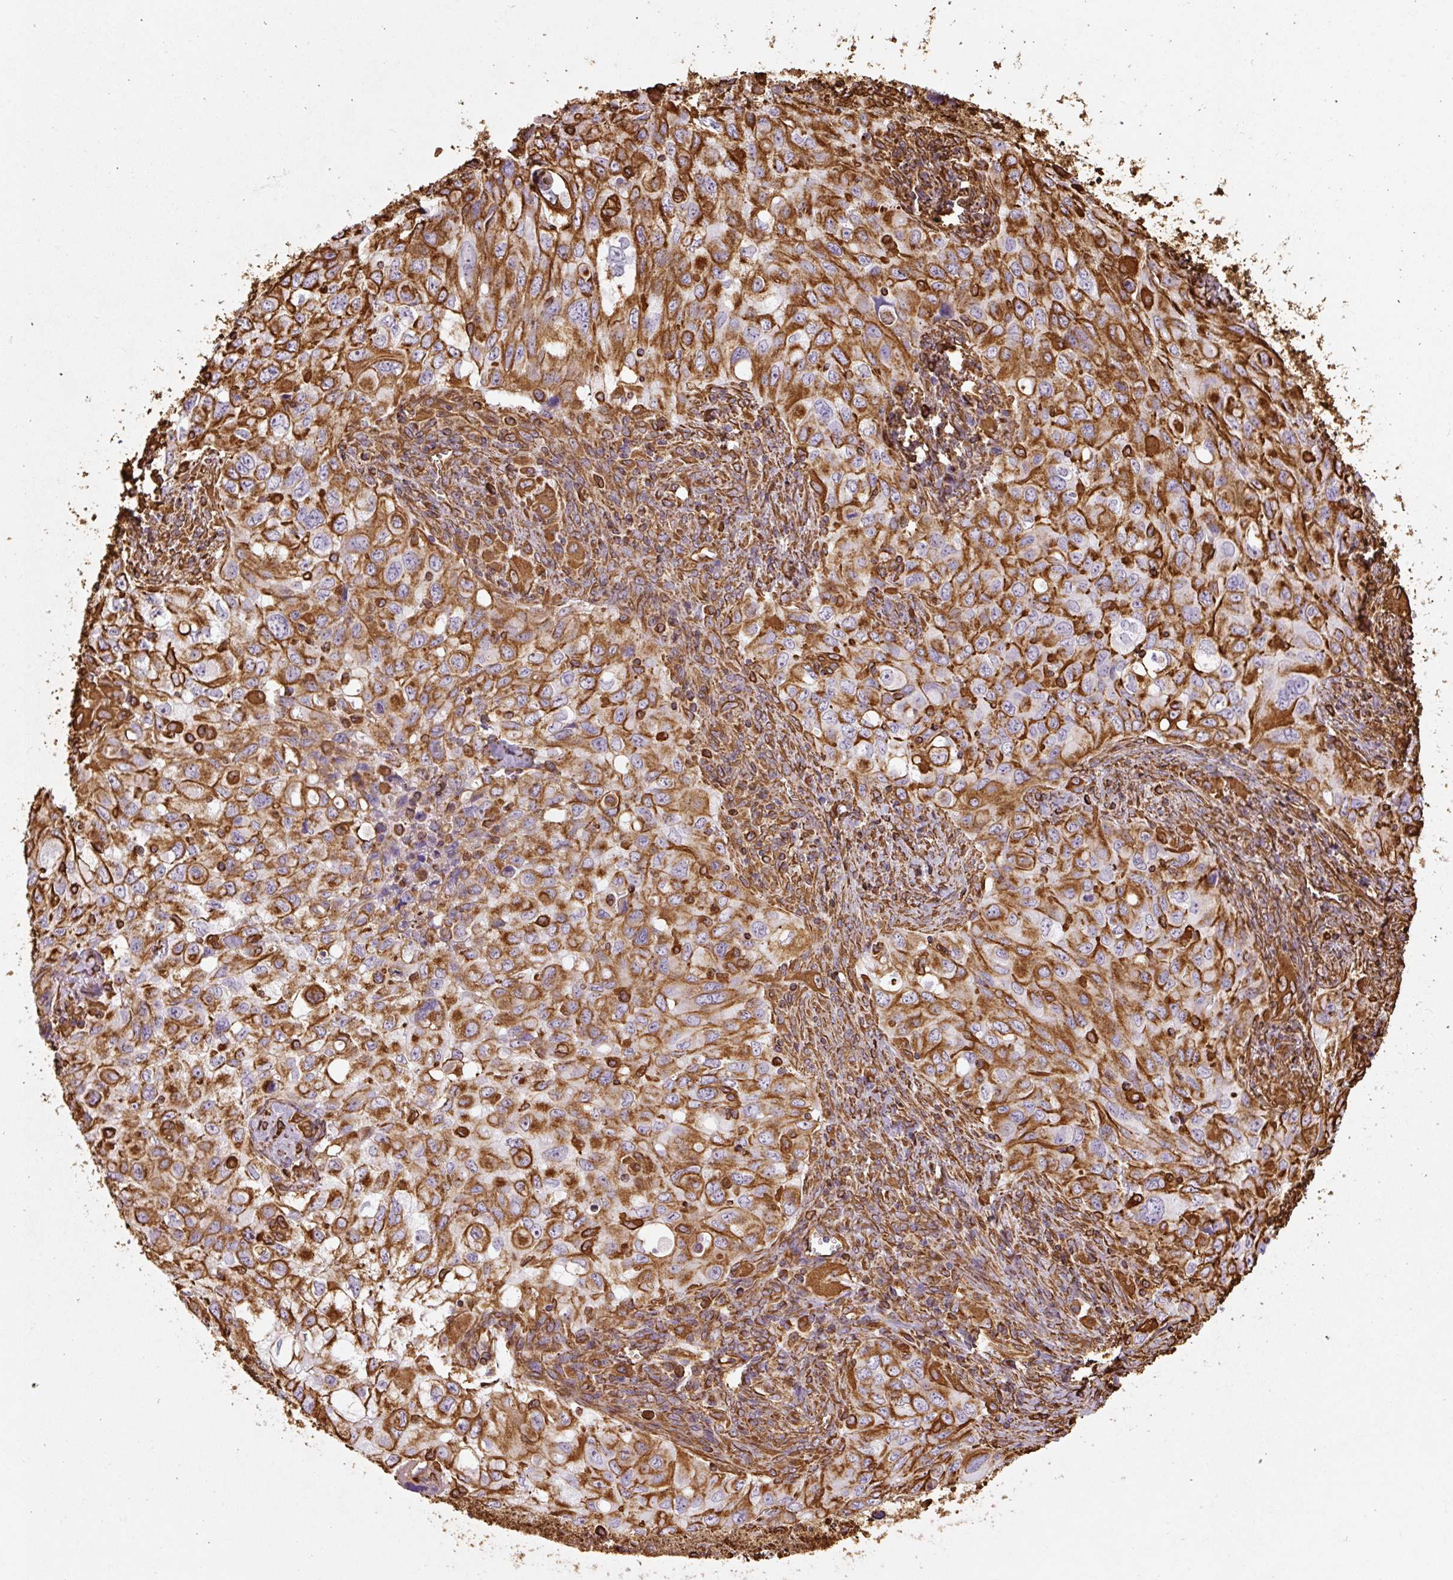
{"staining": {"intensity": "moderate", "quantity": ">75%", "location": "cytoplasmic/membranous"}, "tissue": "lung cancer", "cell_type": "Tumor cells", "image_type": "cancer", "snomed": [{"axis": "morphology", "description": "Adenocarcinoma, NOS"}, {"axis": "morphology", "description": "Adenocarcinoma, metastatic, NOS"}, {"axis": "topography", "description": "Lymph node"}, {"axis": "topography", "description": "Lung"}], "caption": "Lung adenocarcinoma was stained to show a protein in brown. There is medium levels of moderate cytoplasmic/membranous expression in approximately >75% of tumor cells.", "gene": "VIM", "patient": {"sex": "female", "age": 42}}